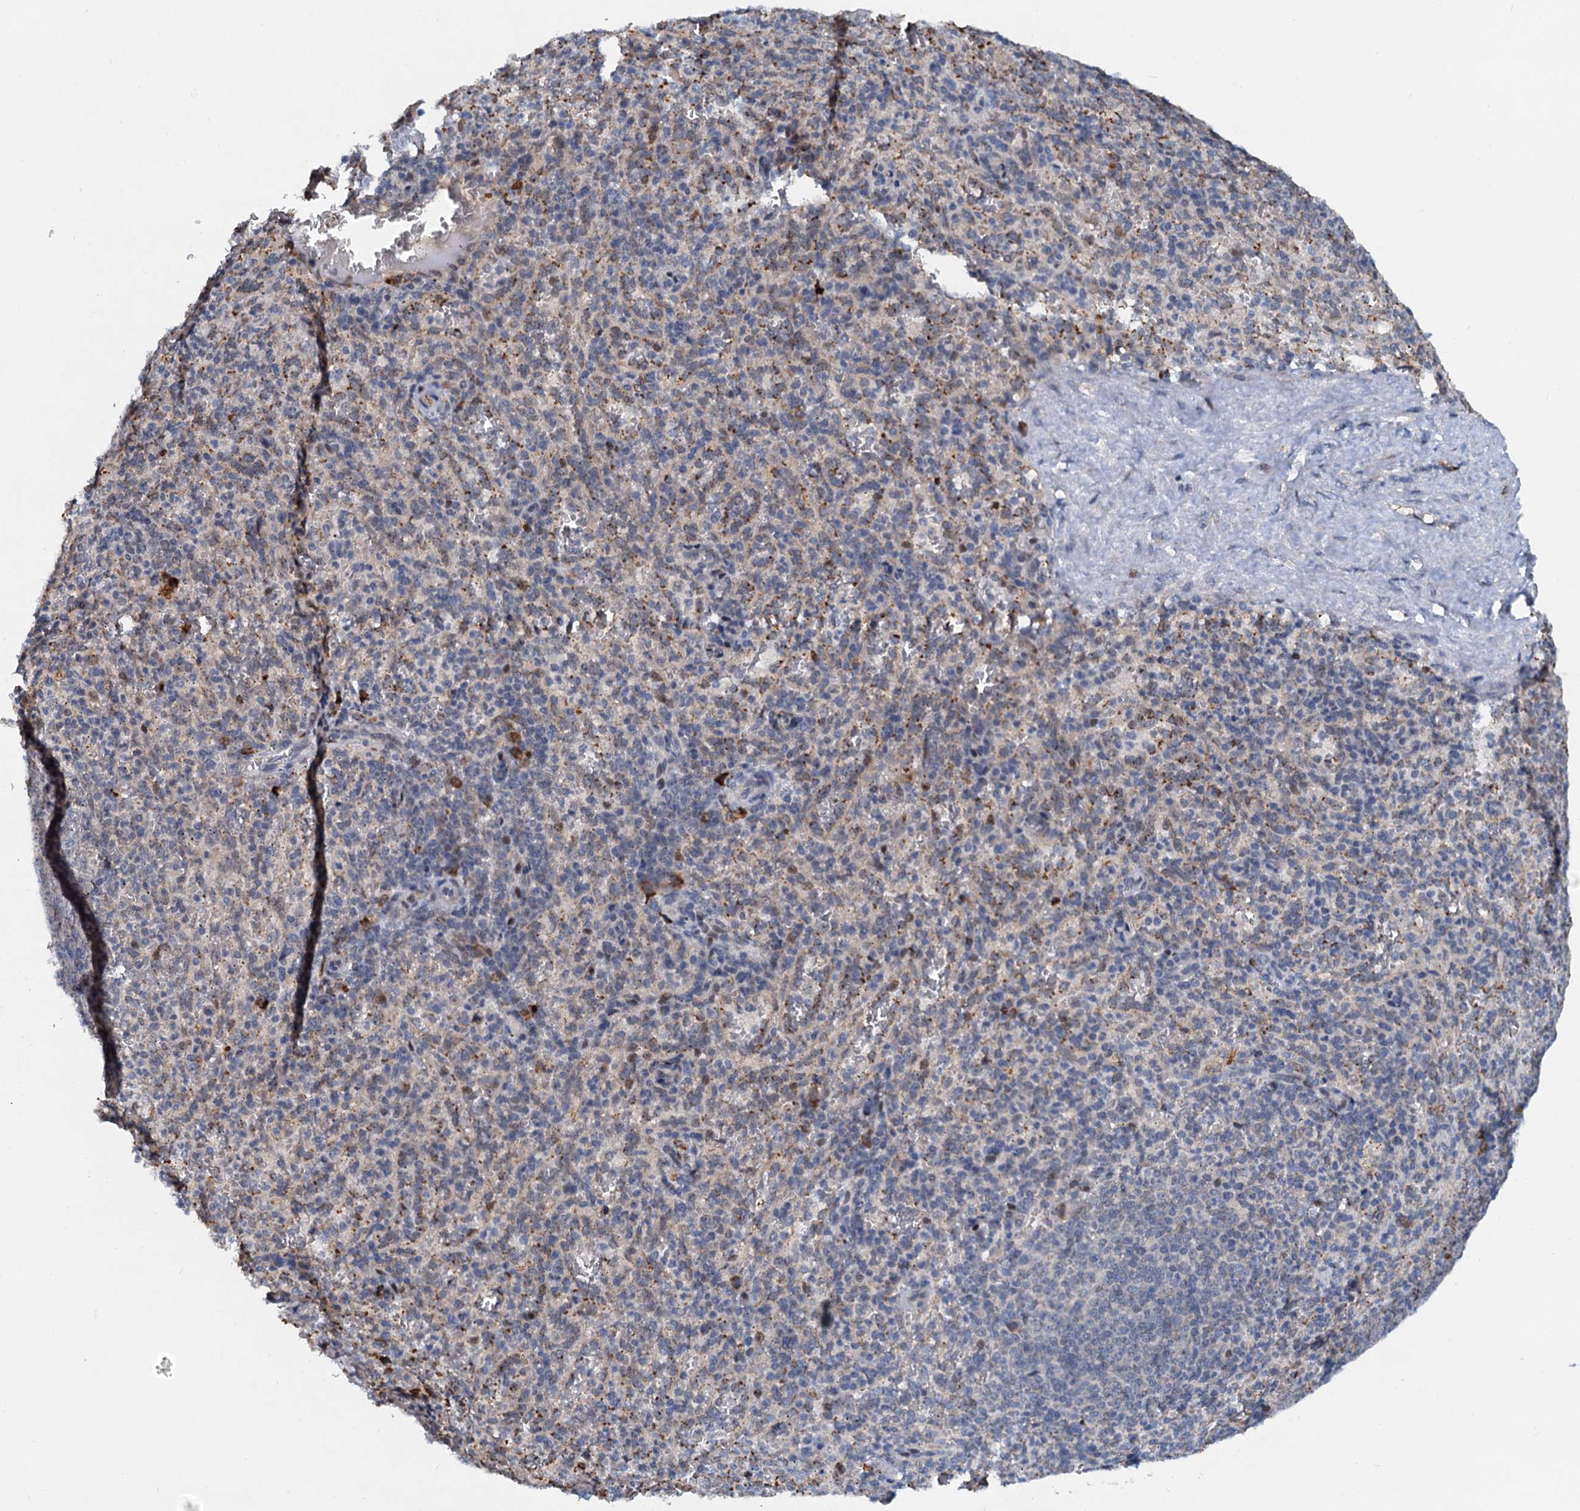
{"staining": {"intensity": "negative", "quantity": "none", "location": "none"}, "tissue": "spleen", "cell_type": "Cells in red pulp", "image_type": "normal", "snomed": [{"axis": "morphology", "description": "Normal tissue, NOS"}, {"axis": "topography", "description": "Spleen"}], "caption": "Spleen was stained to show a protein in brown. There is no significant expression in cells in red pulp. (Stains: DAB immunohistochemistry with hematoxylin counter stain, Microscopy: brightfield microscopy at high magnification).", "gene": "DNAJC21", "patient": {"sex": "female", "age": 21}}